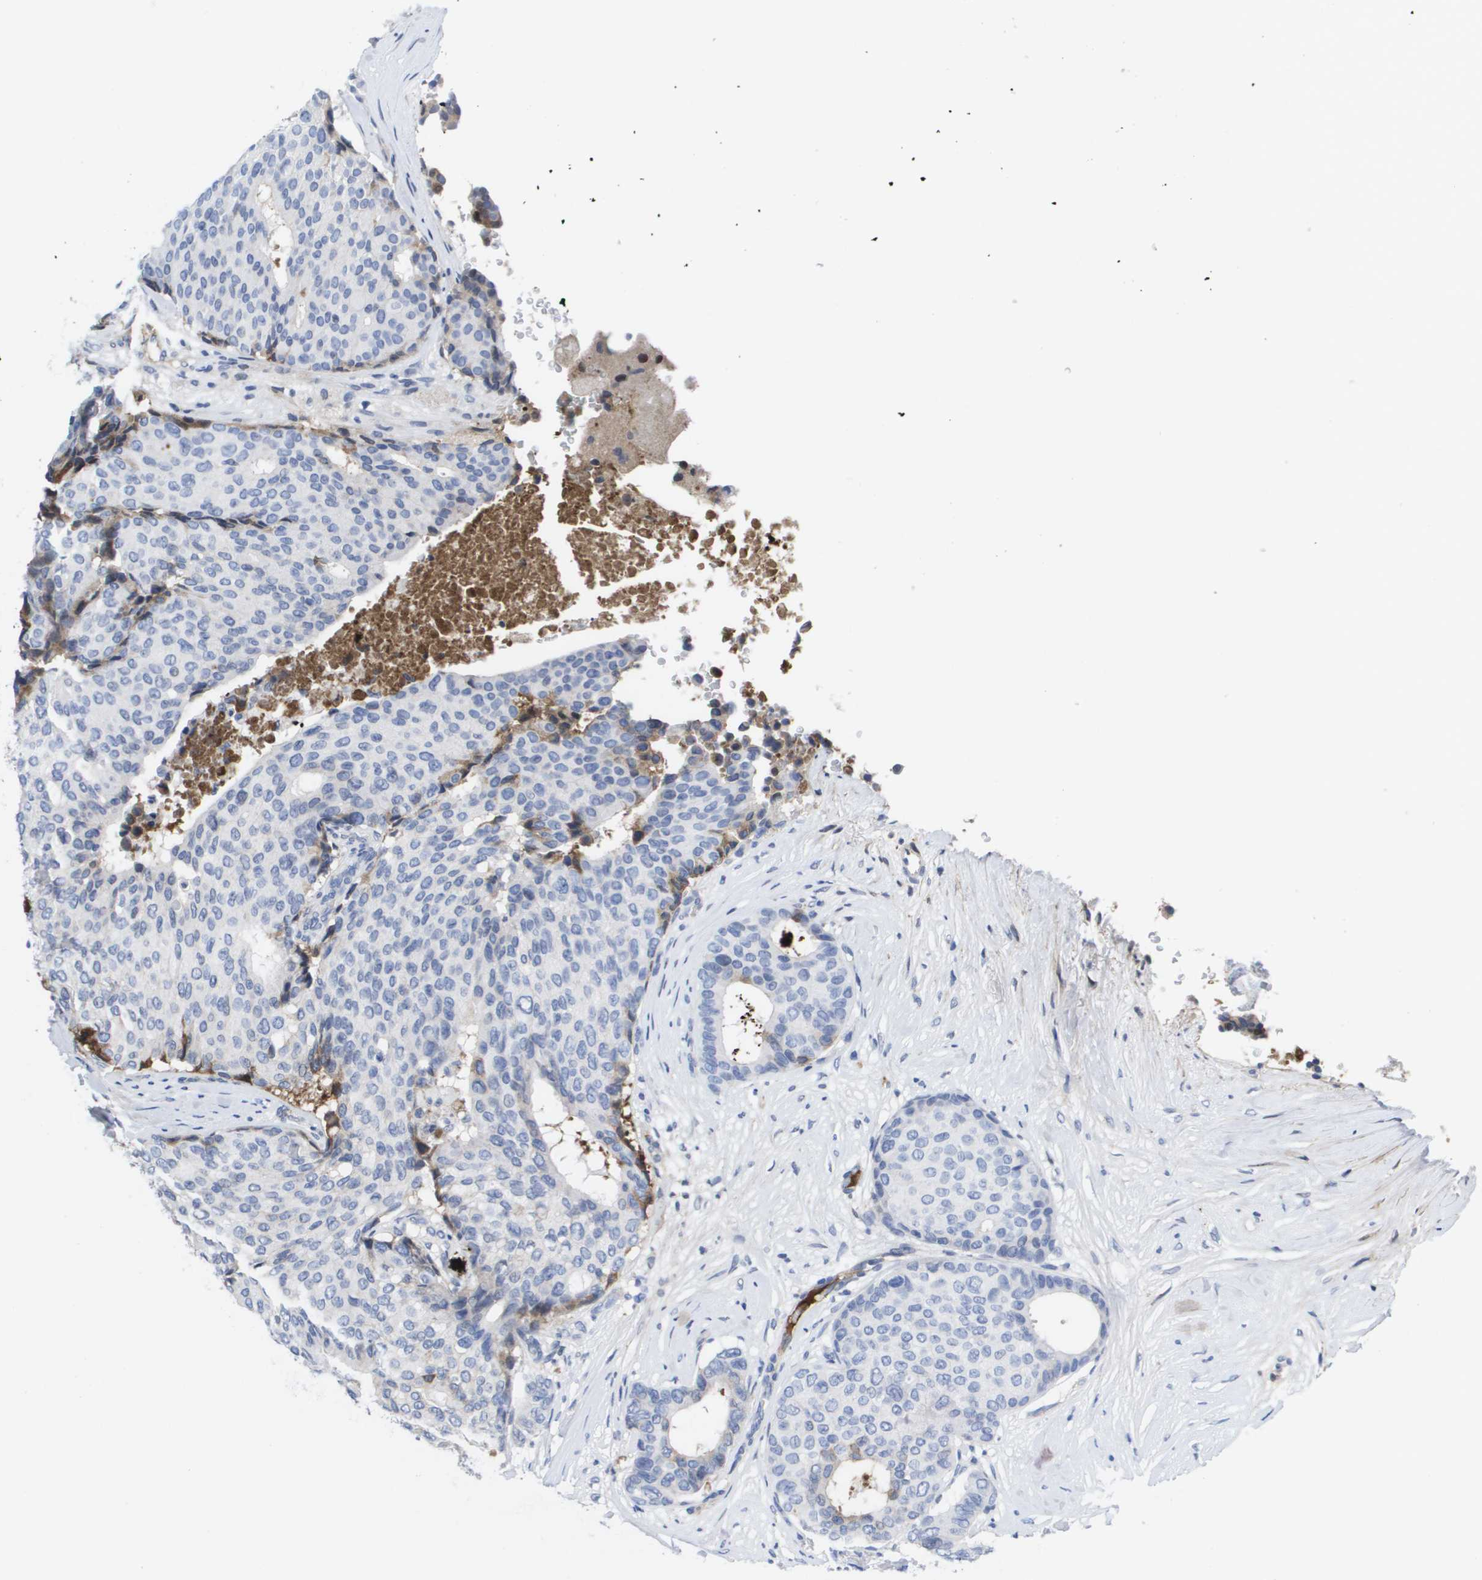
{"staining": {"intensity": "weak", "quantity": "<25%", "location": "cytoplasmic/membranous"}, "tissue": "breast cancer", "cell_type": "Tumor cells", "image_type": "cancer", "snomed": [{"axis": "morphology", "description": "Duct carcinoma"}, {"axis": "topography", "description": "Breast"}], "caption": "Breast cancer (intraductal carcinoma) was stained to show a protein in brown. There is no significant expression in tumor cells.", "gene": "SERPINC1", "patient": {"sex": "female", "age": 75}}